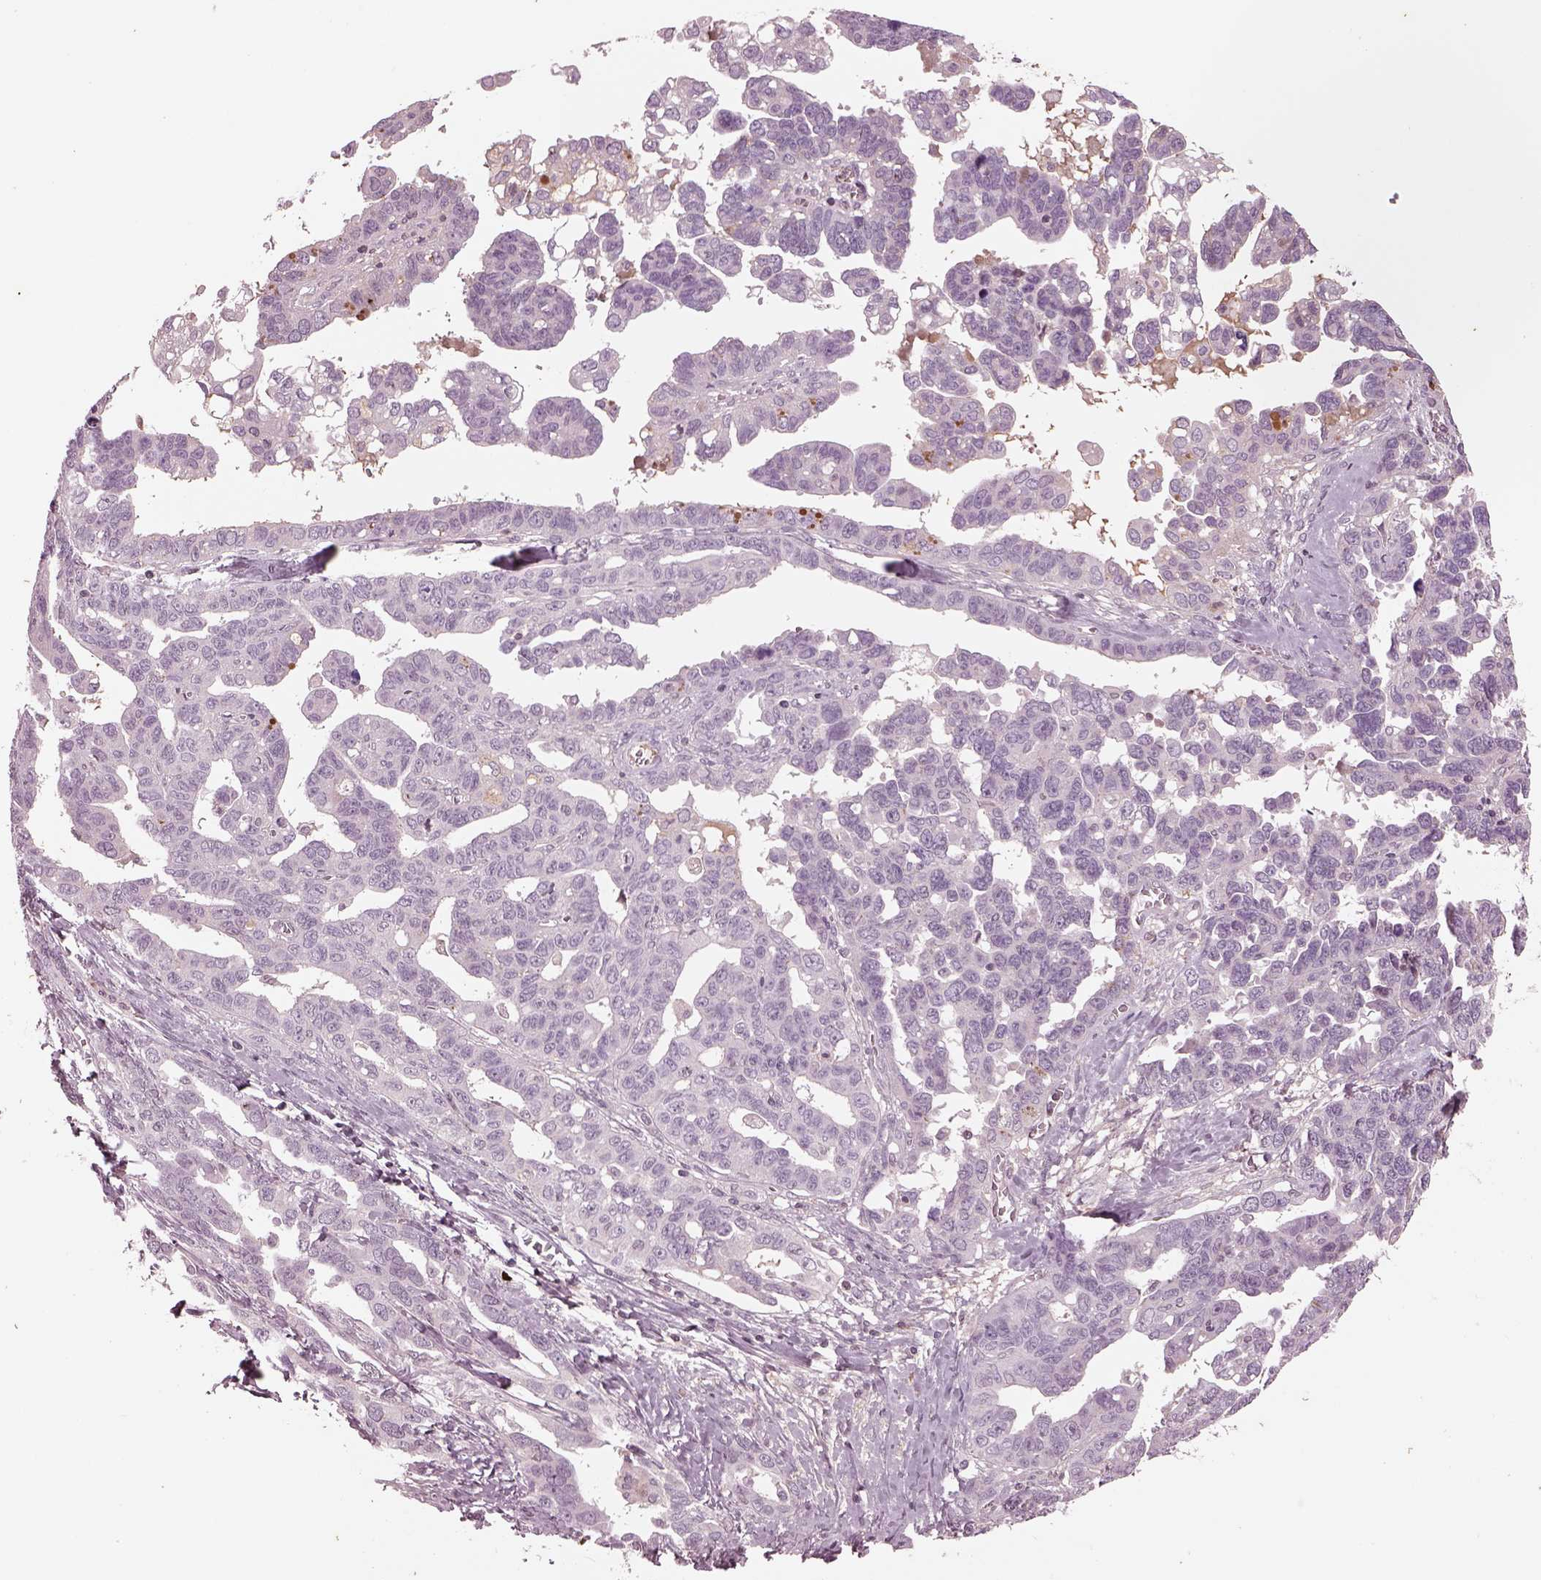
{"staining": {"intensity": "negative", "quantity": "none", "location": "none"}, "tissue": "ovarian cancer", "cell_type": "Tumor cells", "image_type": "cancer", "snomed": [{"axis": "morphology", "description": "Cystadenocarcinoma, serous, NOS"}, {"axis": "topography", "description": "Ovary"}], "caption": "Immunohistochemistry of human serous cystadenocarcinoma (ovarian) exhibits no expression in tumor cells.", "gene": "PTX4", "patient": {"sex": "female", "age": 69}}